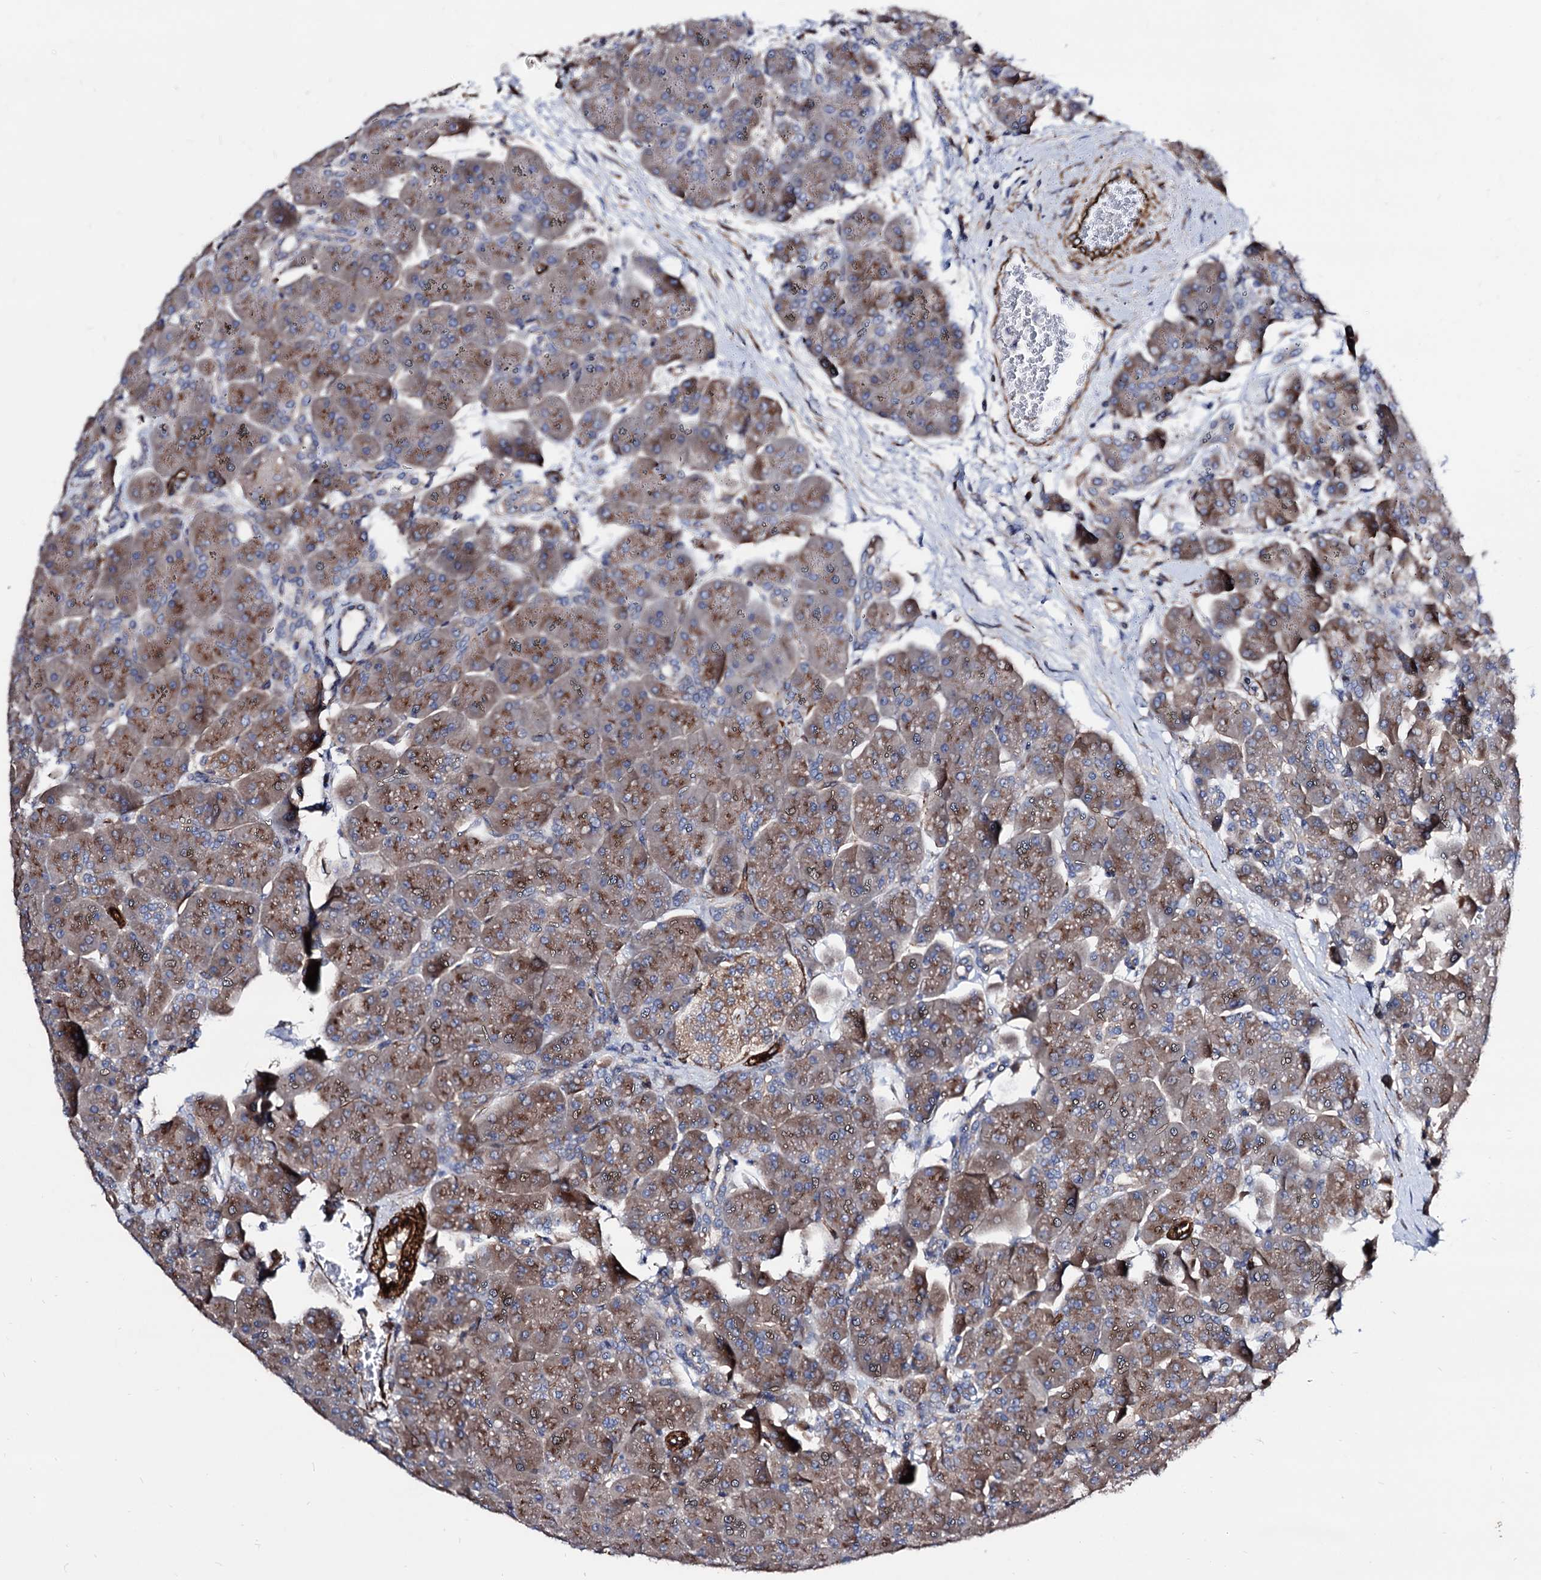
{"staining": {"intensity": "moderate", "quantity": ">75%", "location": "cytoplasmic/membranous"}, "tissue": "pancreas", "cell_type": "Exocrine glandular cells", "image_type": "normal", "snomed": [{"axis": "morphology", "description": "Normal tissue, NOS"}, {"axis": "topography", "description": "Pancreas"}], "caption": "This micrograph exhibits immunohistochemistry (IHC) staining of benign human pancreas, with medium moderate cytoplasmic/membranous expression in approximately >75% of exocrine glandular cells.", "gene": "WDR11", "patient": {"sex": "male", "age": 66}}